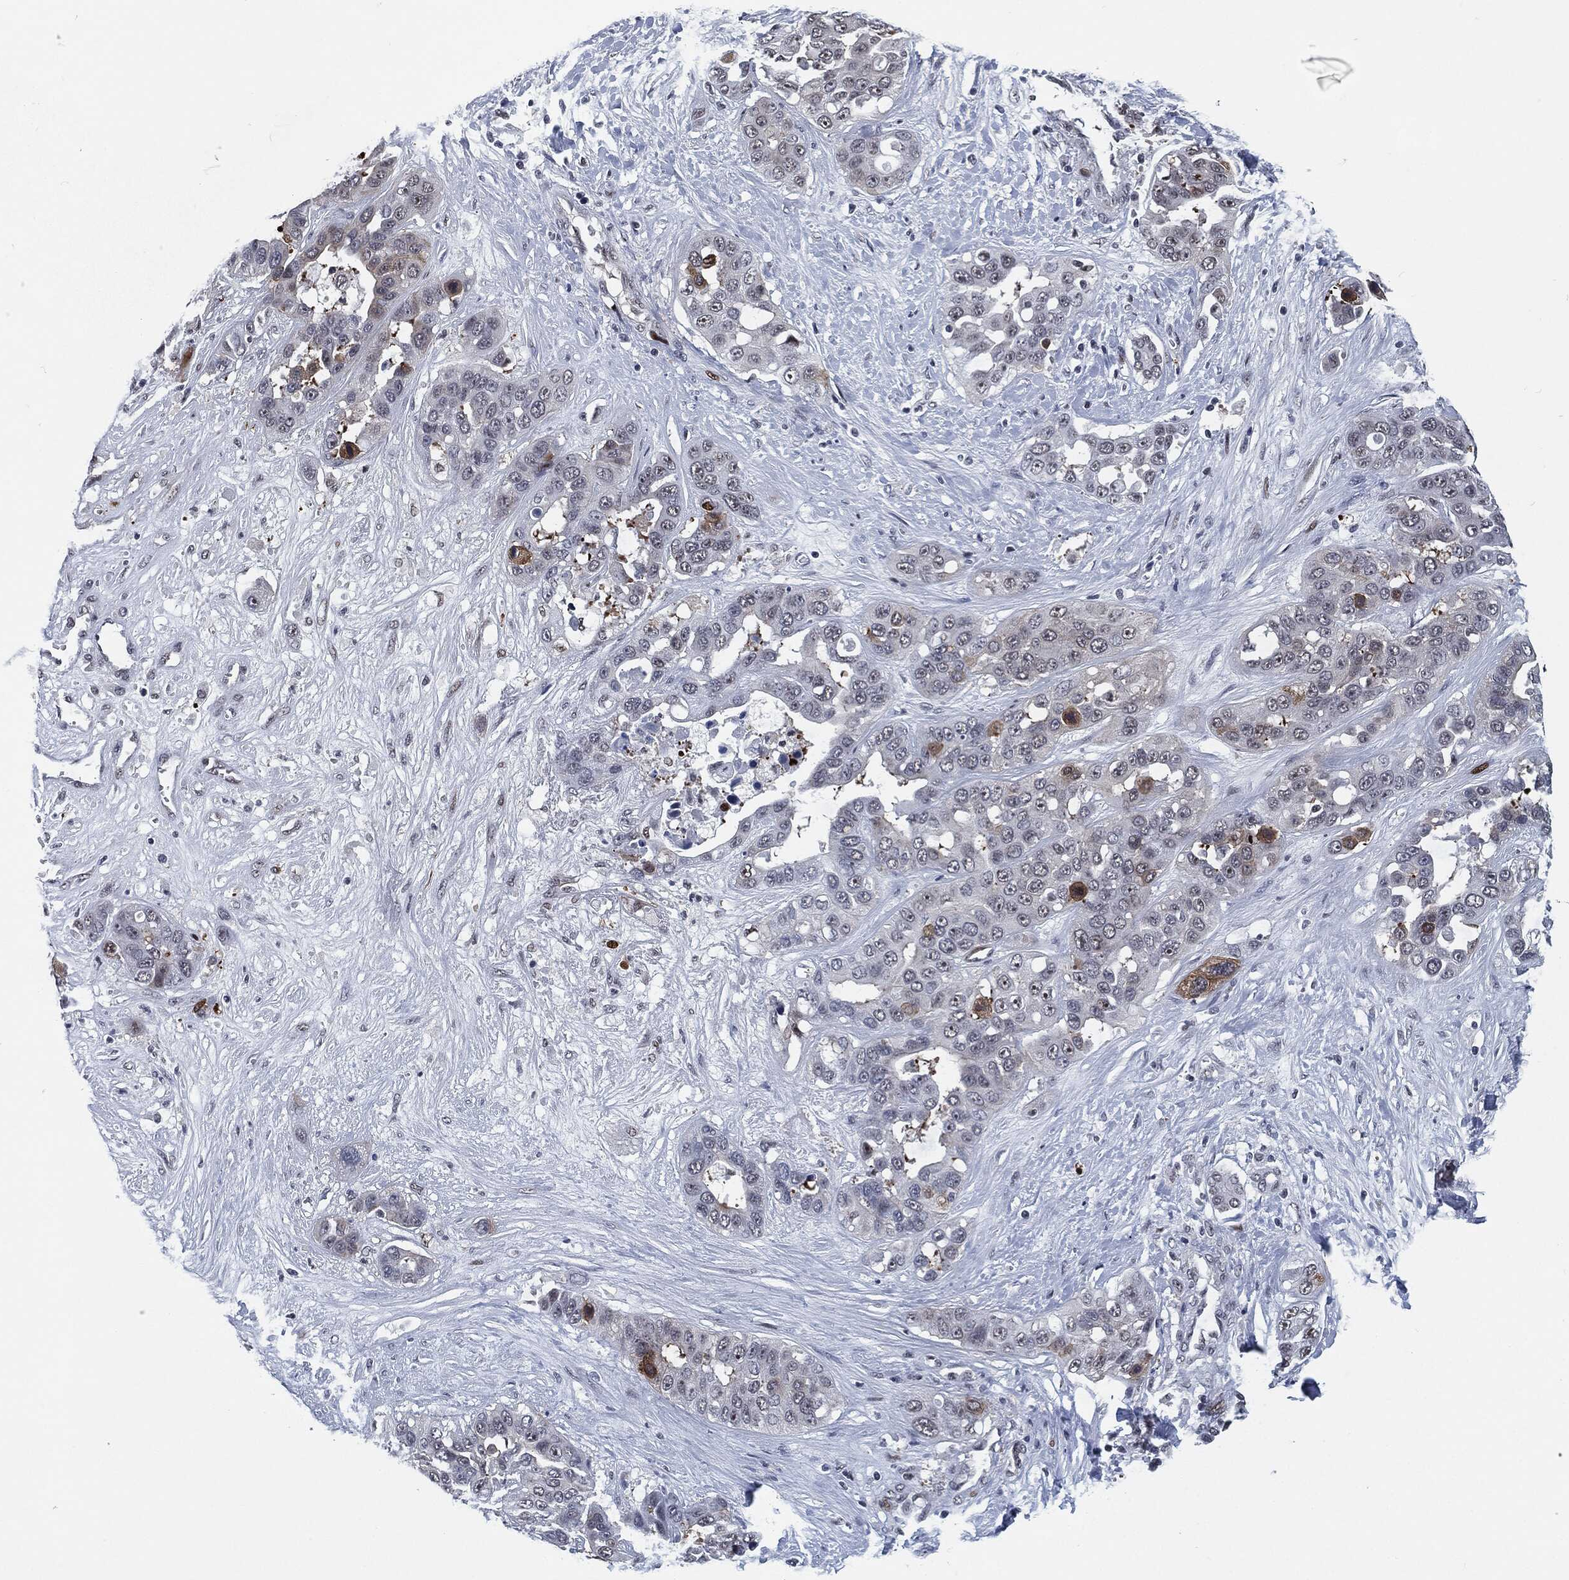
{"staining": {"intensity": "negative", "quantity": "none", "location": "none"}, "tissue": "liver cancer", "cell_type": "Tumor cells", "image_type": "cancer", "snomed": [{"axis": "morphology", "description": "Cholangiocarcinoma"}, {"axis": "topography", "description": "Liver"}], "caption": "Tumor cells show no significant protein expression in liver cancer.", "gene": "AKT2", "patient": {"sex": "female", "age": 52}}